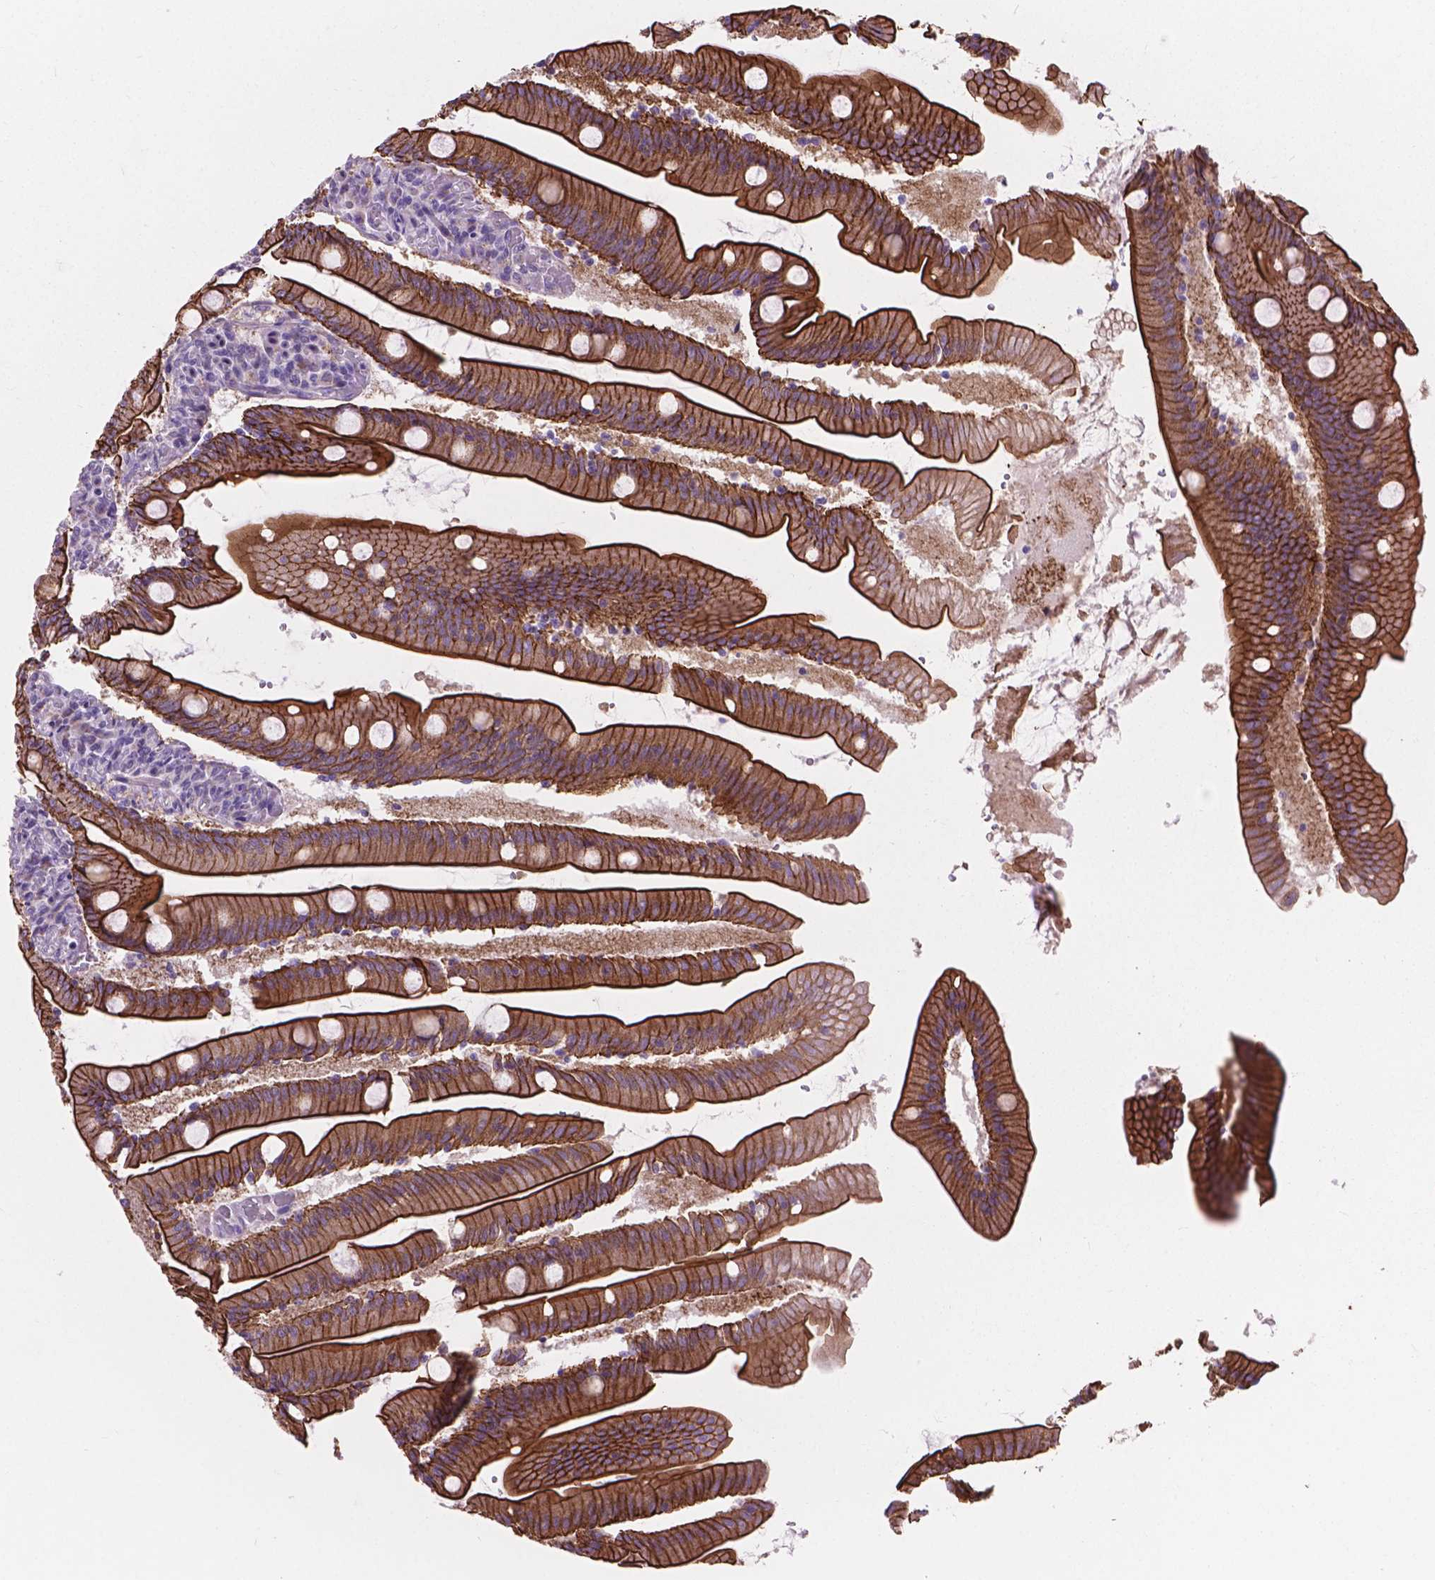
{"staining": {"intensity": "strong", "quantity": ">75%", "location": "cytoplasmic/membranous"}, "tissue": "small intestine", "cell_type": "Glandular cells", "image_type": "normal", "snomed": [{"axis": "morphology", "description": "Normal tissue, NOS"}, {"axis": "topography", "description": "Small intestine"}], "caption": "Brown immunohistochemical staining in benign human small intestine exhibits strong cytoplasmic/membranous staining in approximately >75% of glandular cells. (DAB (3,3'-diaminobenzidine) IHC, brown staining for protein, blue staining for nuclei).", "gene": "MYH14", "patient": {"sex": "male", "age": 37}}